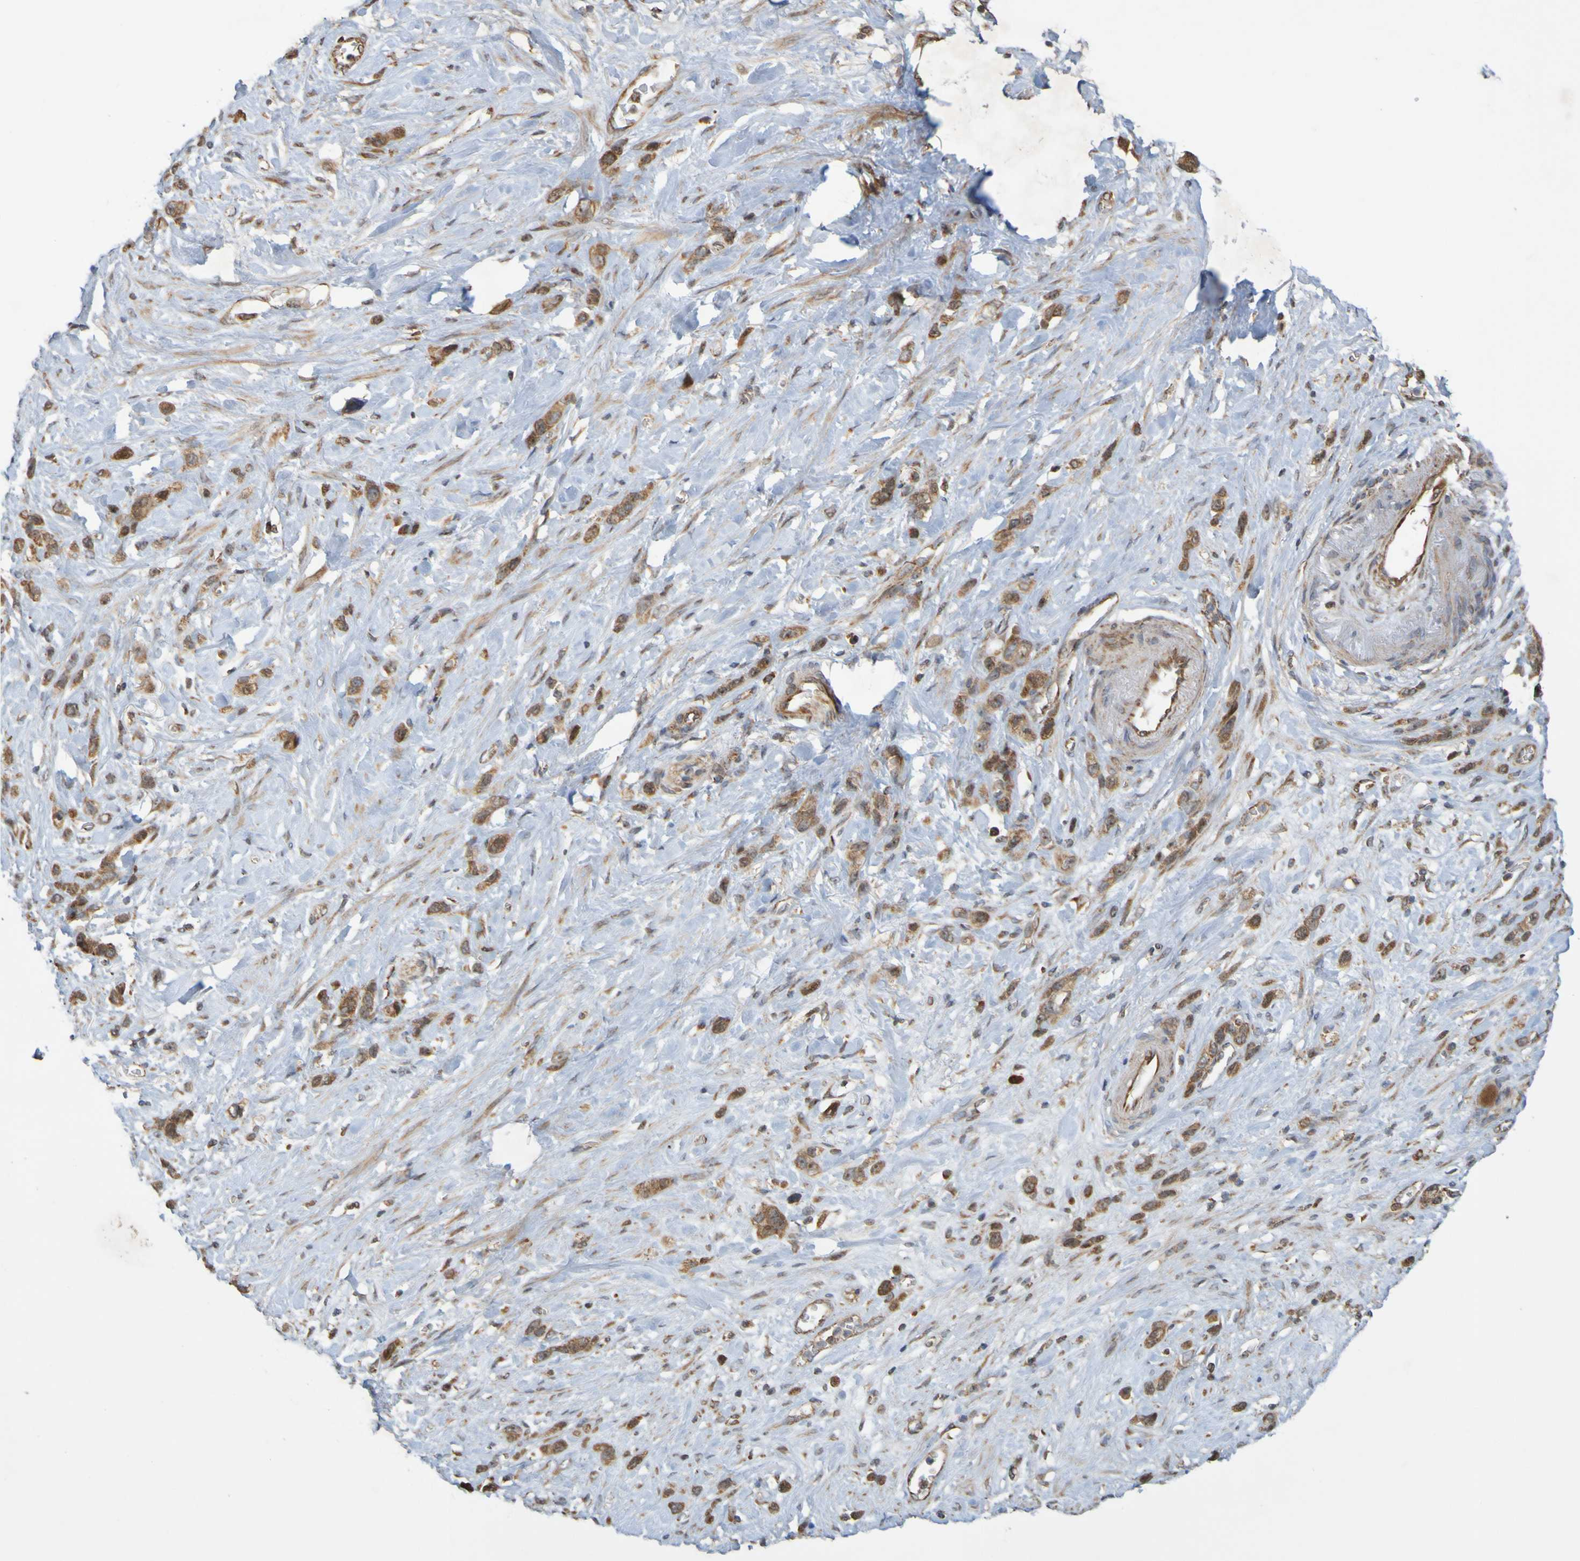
{"staining": {"intensity": "moderate", "quantity": ">75%", "location": "cytoplasmic/membranous"}, "tissue": "stomach cancer", "cell_type": "Tumor cells", "image_type": "cancer", "snomed": [{"axis": "morphology", "description": "Adenocarcinoma, NOS"}, {"axis": "morphology", "description": "Adenocarcinoma, High grade"}, {"axis": "topography", "description": "Stomach, upper"}, {"axis": "topography", "description": "Stomach, lower"}], "caption": "A micrograph of human stomach cancer (adenocarcinoma) stained for a protein reveals moderate cytoplasmic/membranous brown staining in tumor cells.", "gene": "TMBIM1", "patient": {"sex": "female", "age": 65}}